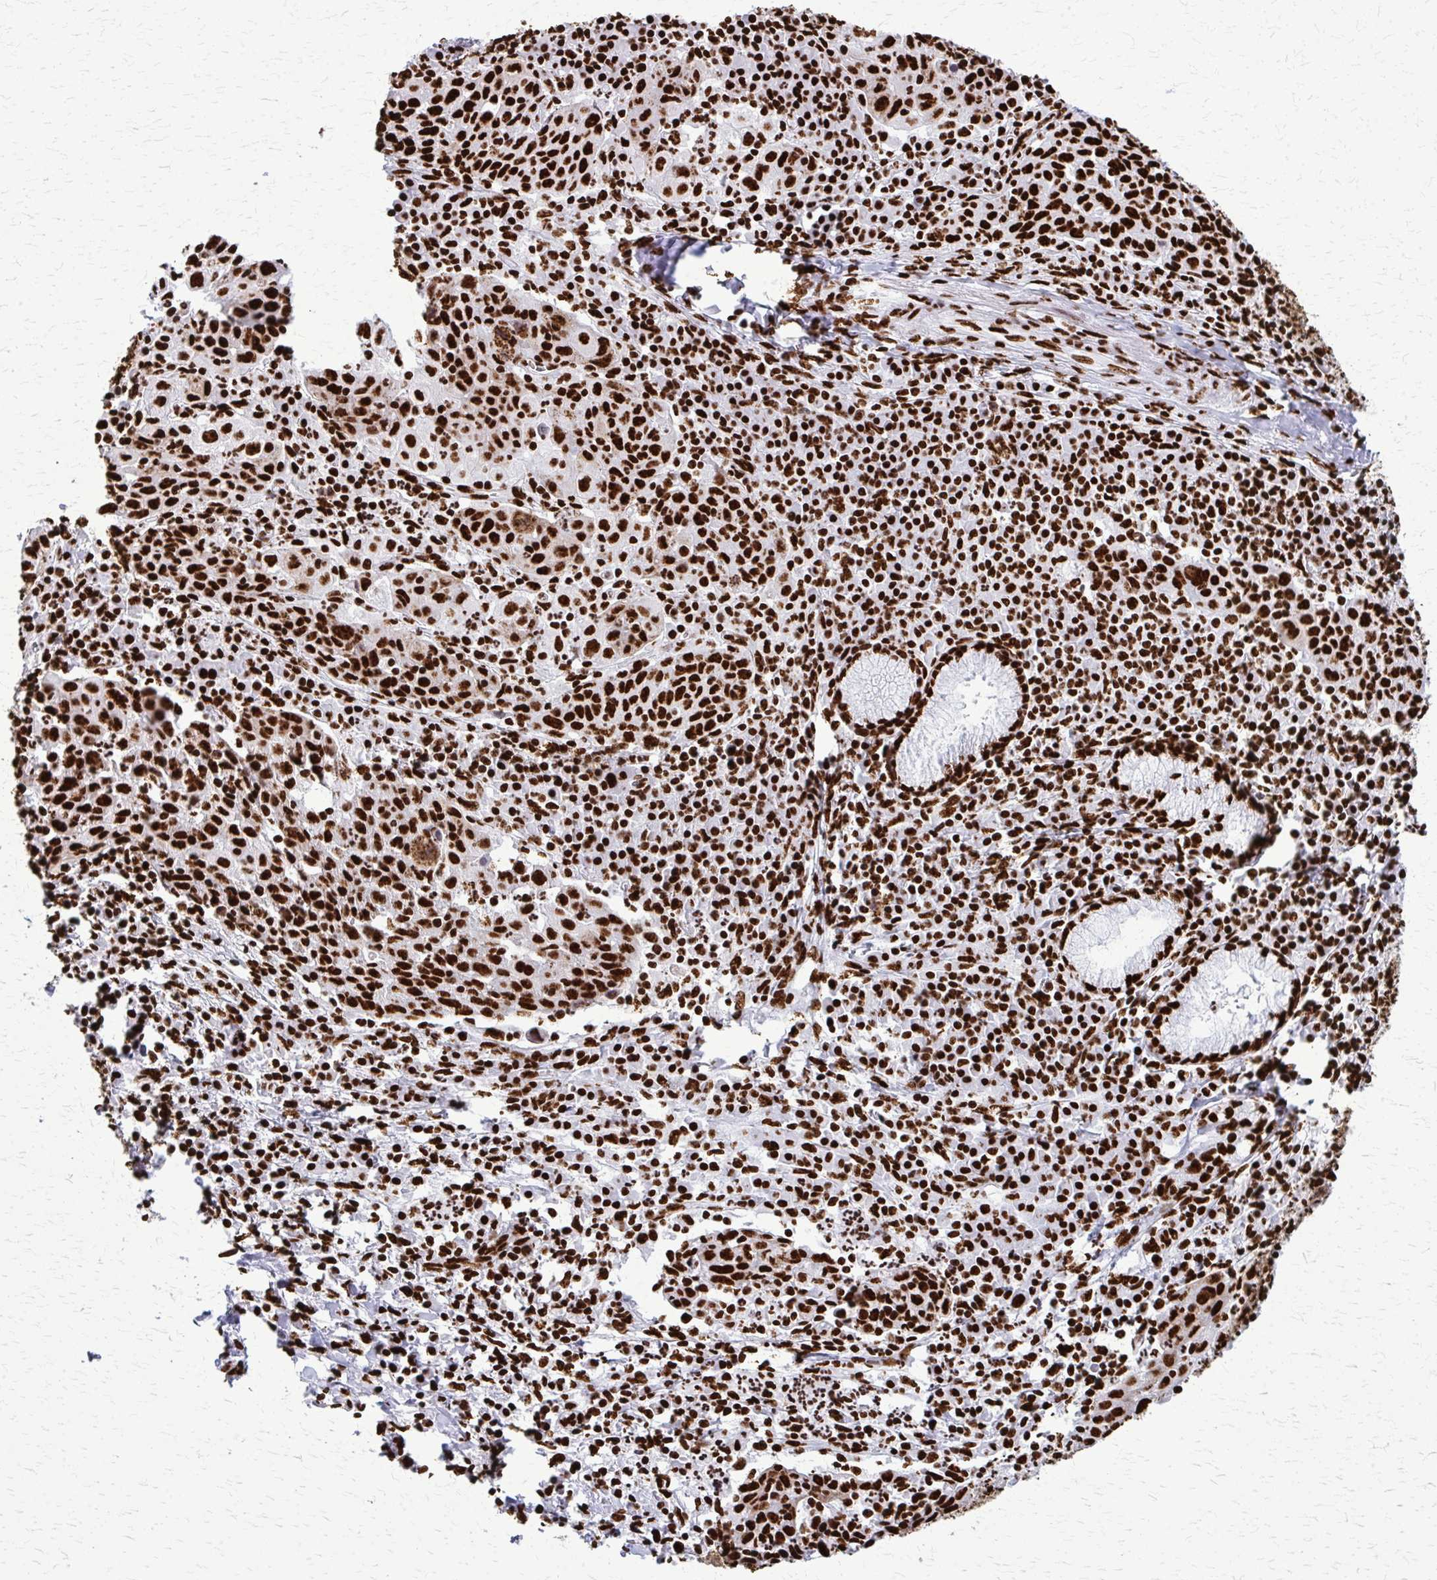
{"staining": {"intensity": "strong", "quantity": ">75%", "location": "nuclear"}, "tissue": "lung cancer", "cell_type": "Tumor cells", "image_type": "cancer", "snomed": [{"axis": "morphology", "description": "Squamous cell carcinoma, NOS"}, {"axis": "morphology", "description": "Squamous cell carcinoma, metastatic, NOS"}, {"axis": "topography", "description": "Bronchus"}, {"axis": "topography", "description": "Lung"}], "caption": "High-power microscopy captured an immunohistochemistry histopathology image of lung cancer (squamous cell carcinoma), revealing strong nuclear expression in about >75% of tumor cells.", "gene": "SFPQ", "patient": {"sex": "male", "age": 62}}